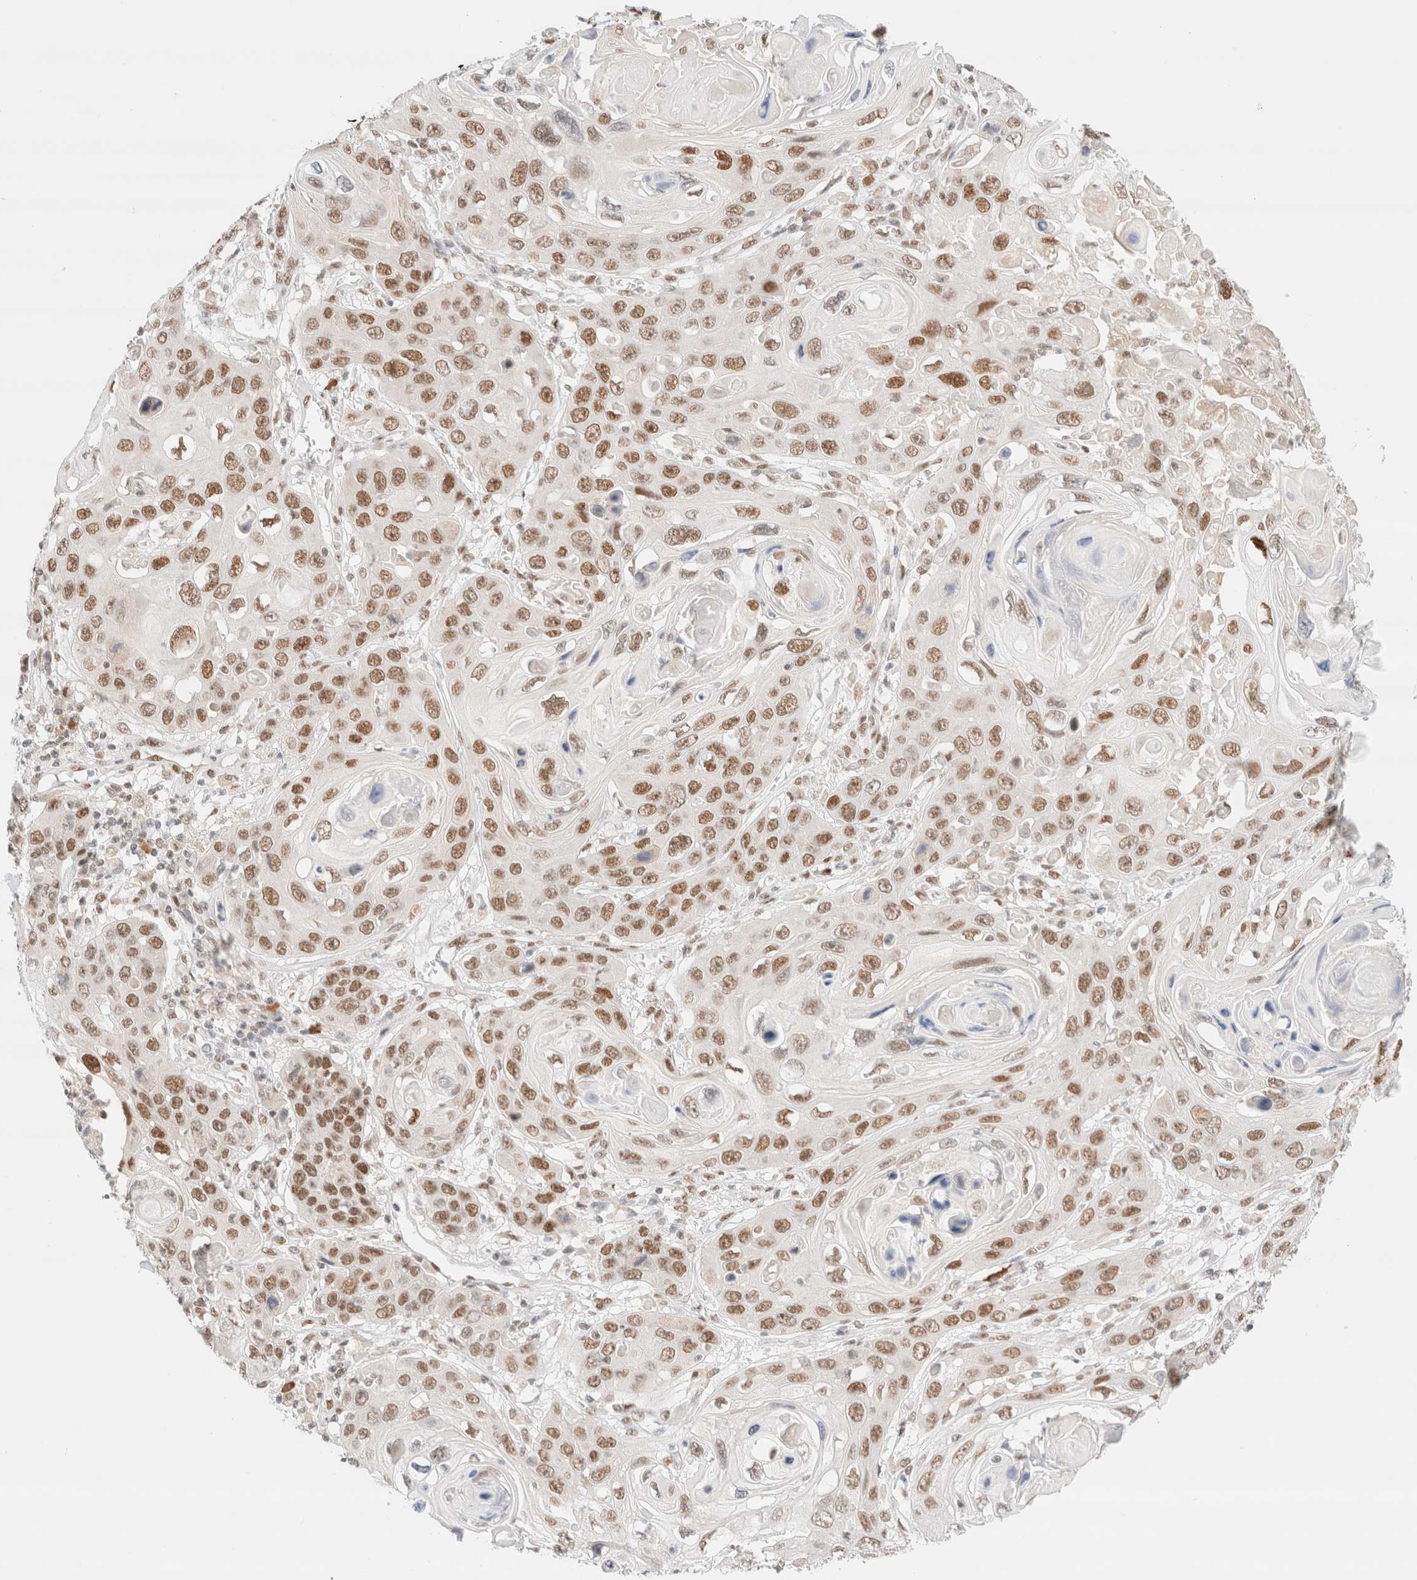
{"staining": {"intensity": "moderate", "quantity": ">75%", "location": "nuclear"}, "tissue": "skin cancer", "cell_type": "Tumor cells", "image_type": "cancer", "snomed": [{"axis": "morphology", "description": "Squamous cell carcinoma, NOS"}, {"axis": "topography", "description": "Skin"}], "caption": "Immunohistochemistry (IHC) histopathology image of human squamous cell carcinoma (skin) stained for a protein (brown), which reveals medium levels of moderate nuclear expression in approximately >75% of tumor cells.", "gene": "CIC", "patient": {"sex": "male", "age": 55}}